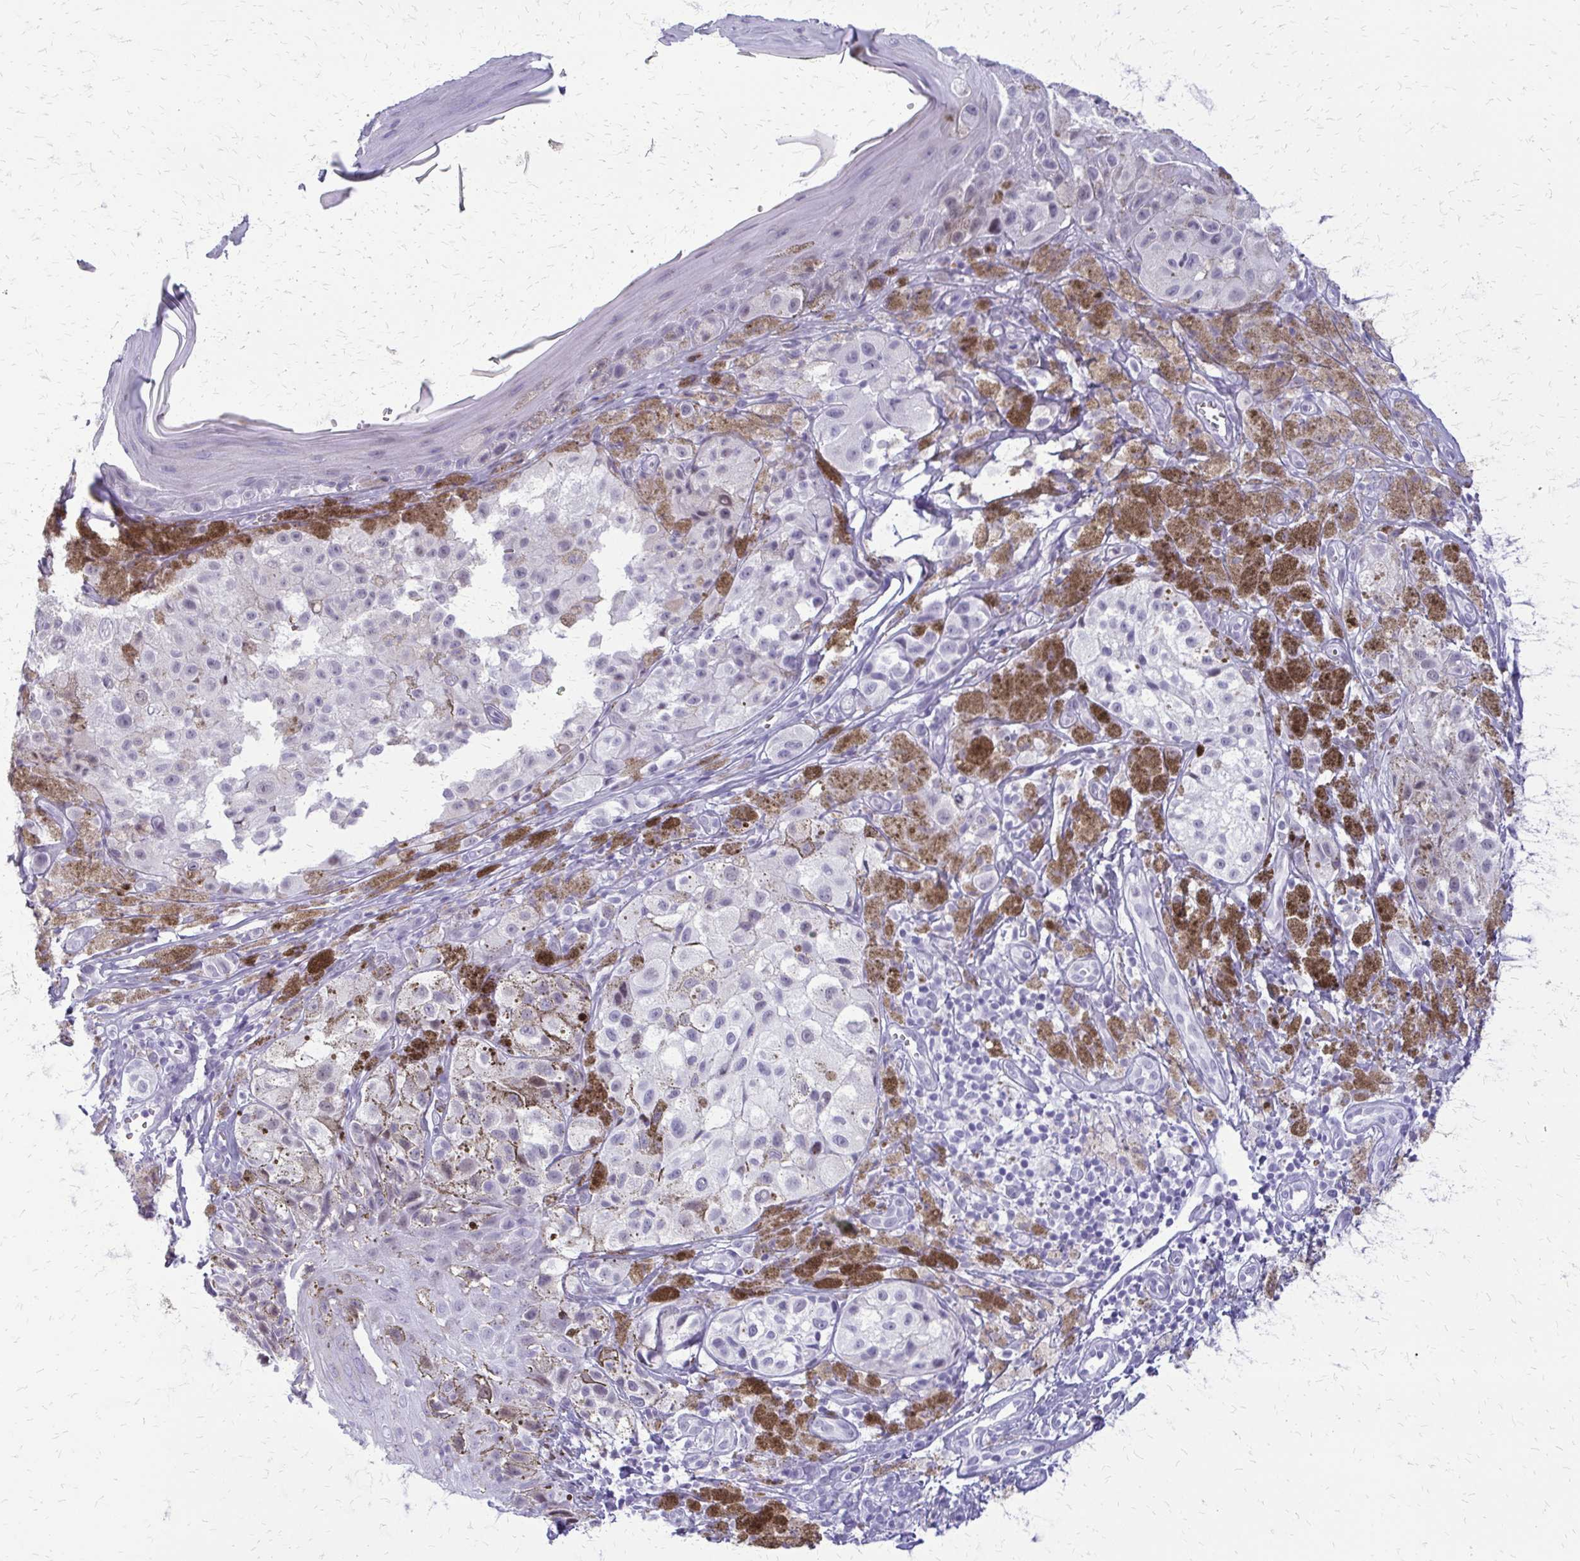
{"staining": {"intensity": "negative", "quantity": "none", "location": "none"}, "tissue": "melanoma", "cell_type": "Tumor cells", "image_type": "cancer", "snomed": [{"axis": "morphology", "description": "Malignant melanoma, NOS"}, {"axis": "topography", "description": "Skin"}], "caption": "Malignant melanoma stained for a protein using immunohistochemistry (IHC) demonstrates no positivity tumor cells.", "gene": "FAM162B", "patient": {"sex": "male", "age": 61}}